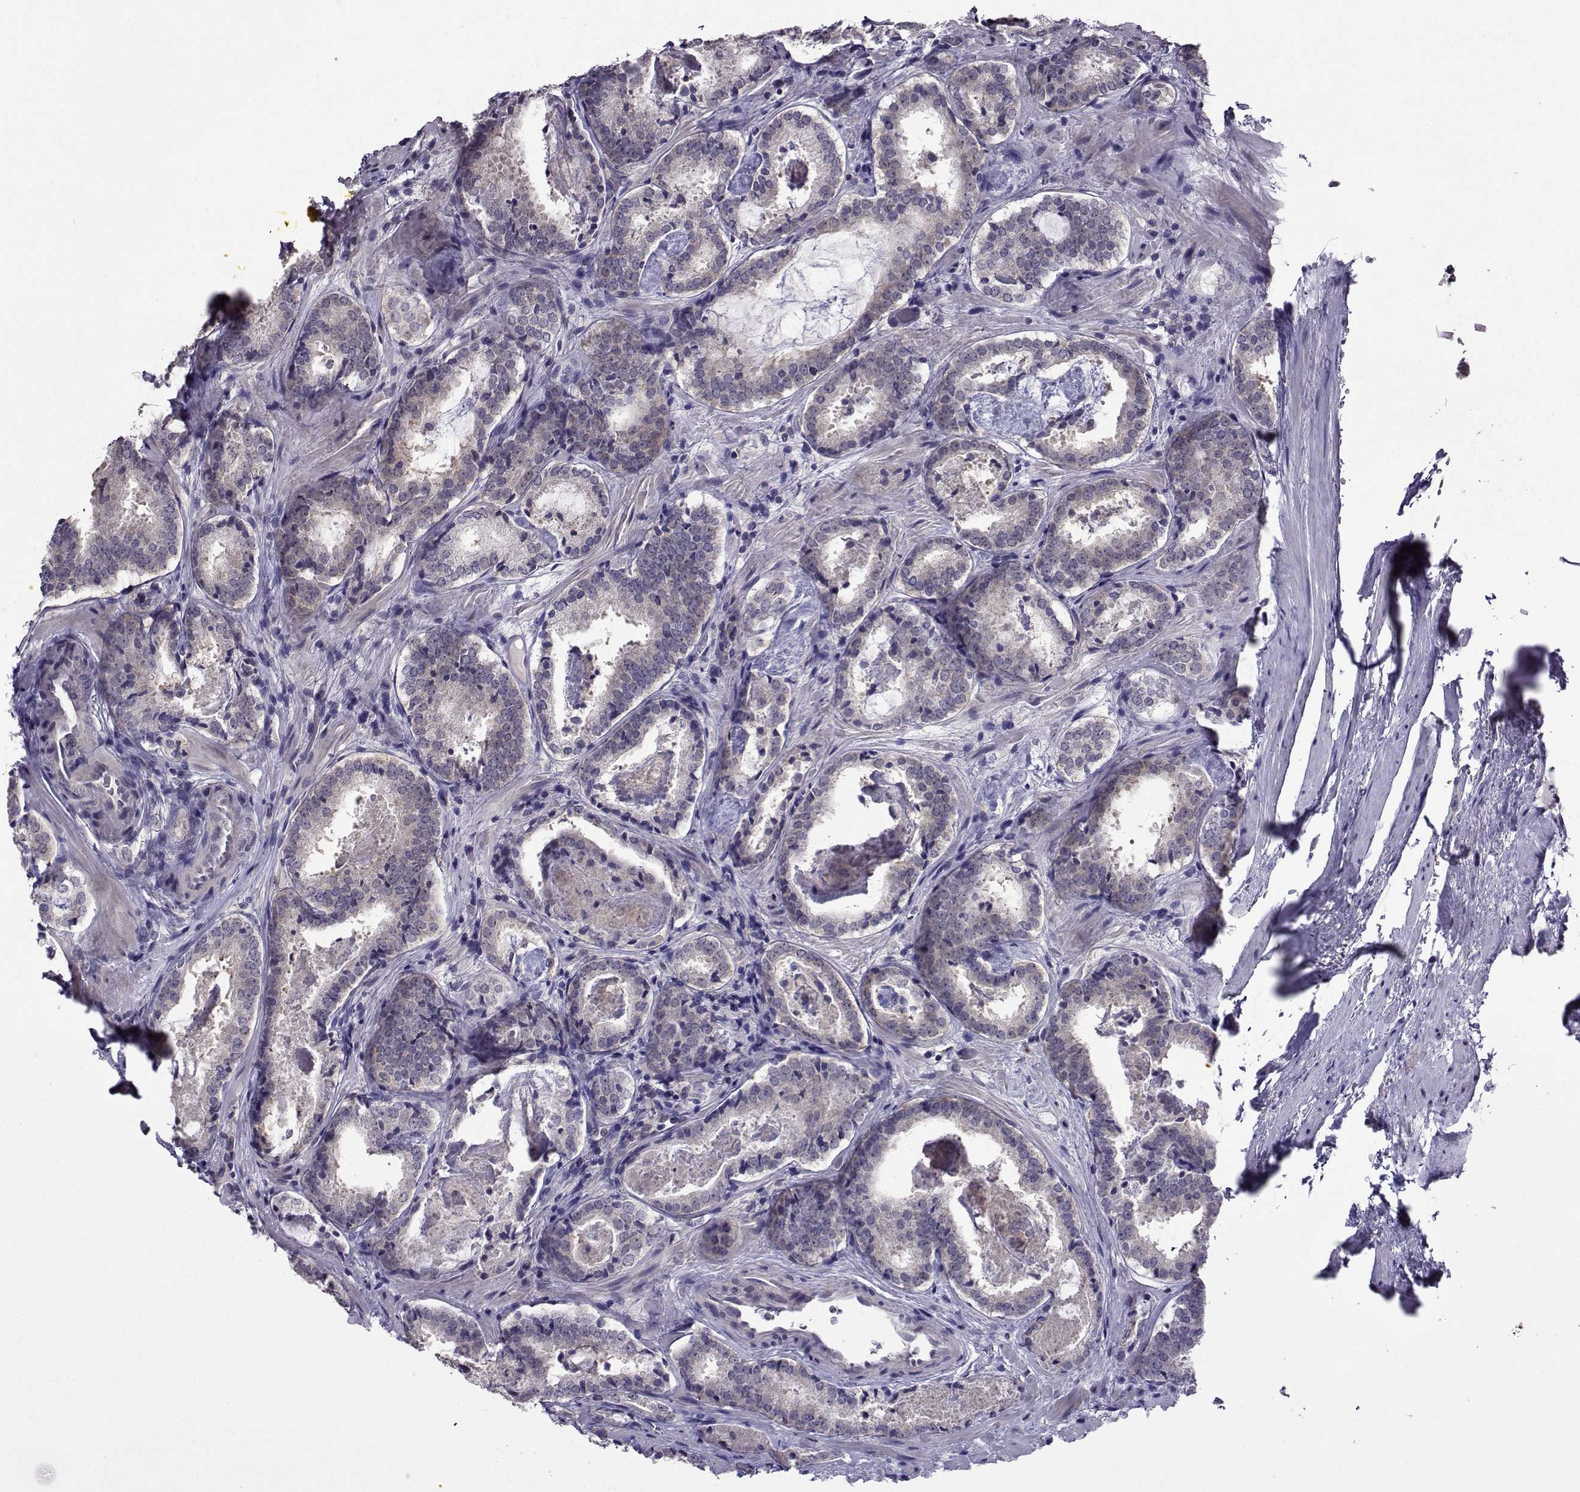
{"staining": {"intensity": "weak", "quantity": "25%-75%", "location": "cytoplasmic/membranous"}, "tissue": "prostate cancer", "cell_type": "Tumor cells", "image_type": "cancer", "snomed": [{"axis": "morphology", "description": "Adenocarcinoma, NOS"}, {"axis": "morphology", "description": "Adenocarcinoma, High grade"}, {"axis": "topography", "description": "Prostate"}], "caption": "A brown stain highlights weak cytoplasmic/membranous staining of a protein in prostate cancer (adenocarcinoma) tumor cells. The staining was performed using DAB to visualize the protein expression in brown, while the nuclei were stained in blue with hematoxylin (Magnification: 20x).", "gene": "DDX20", "patient": {"sex": "male", "age": 62}}